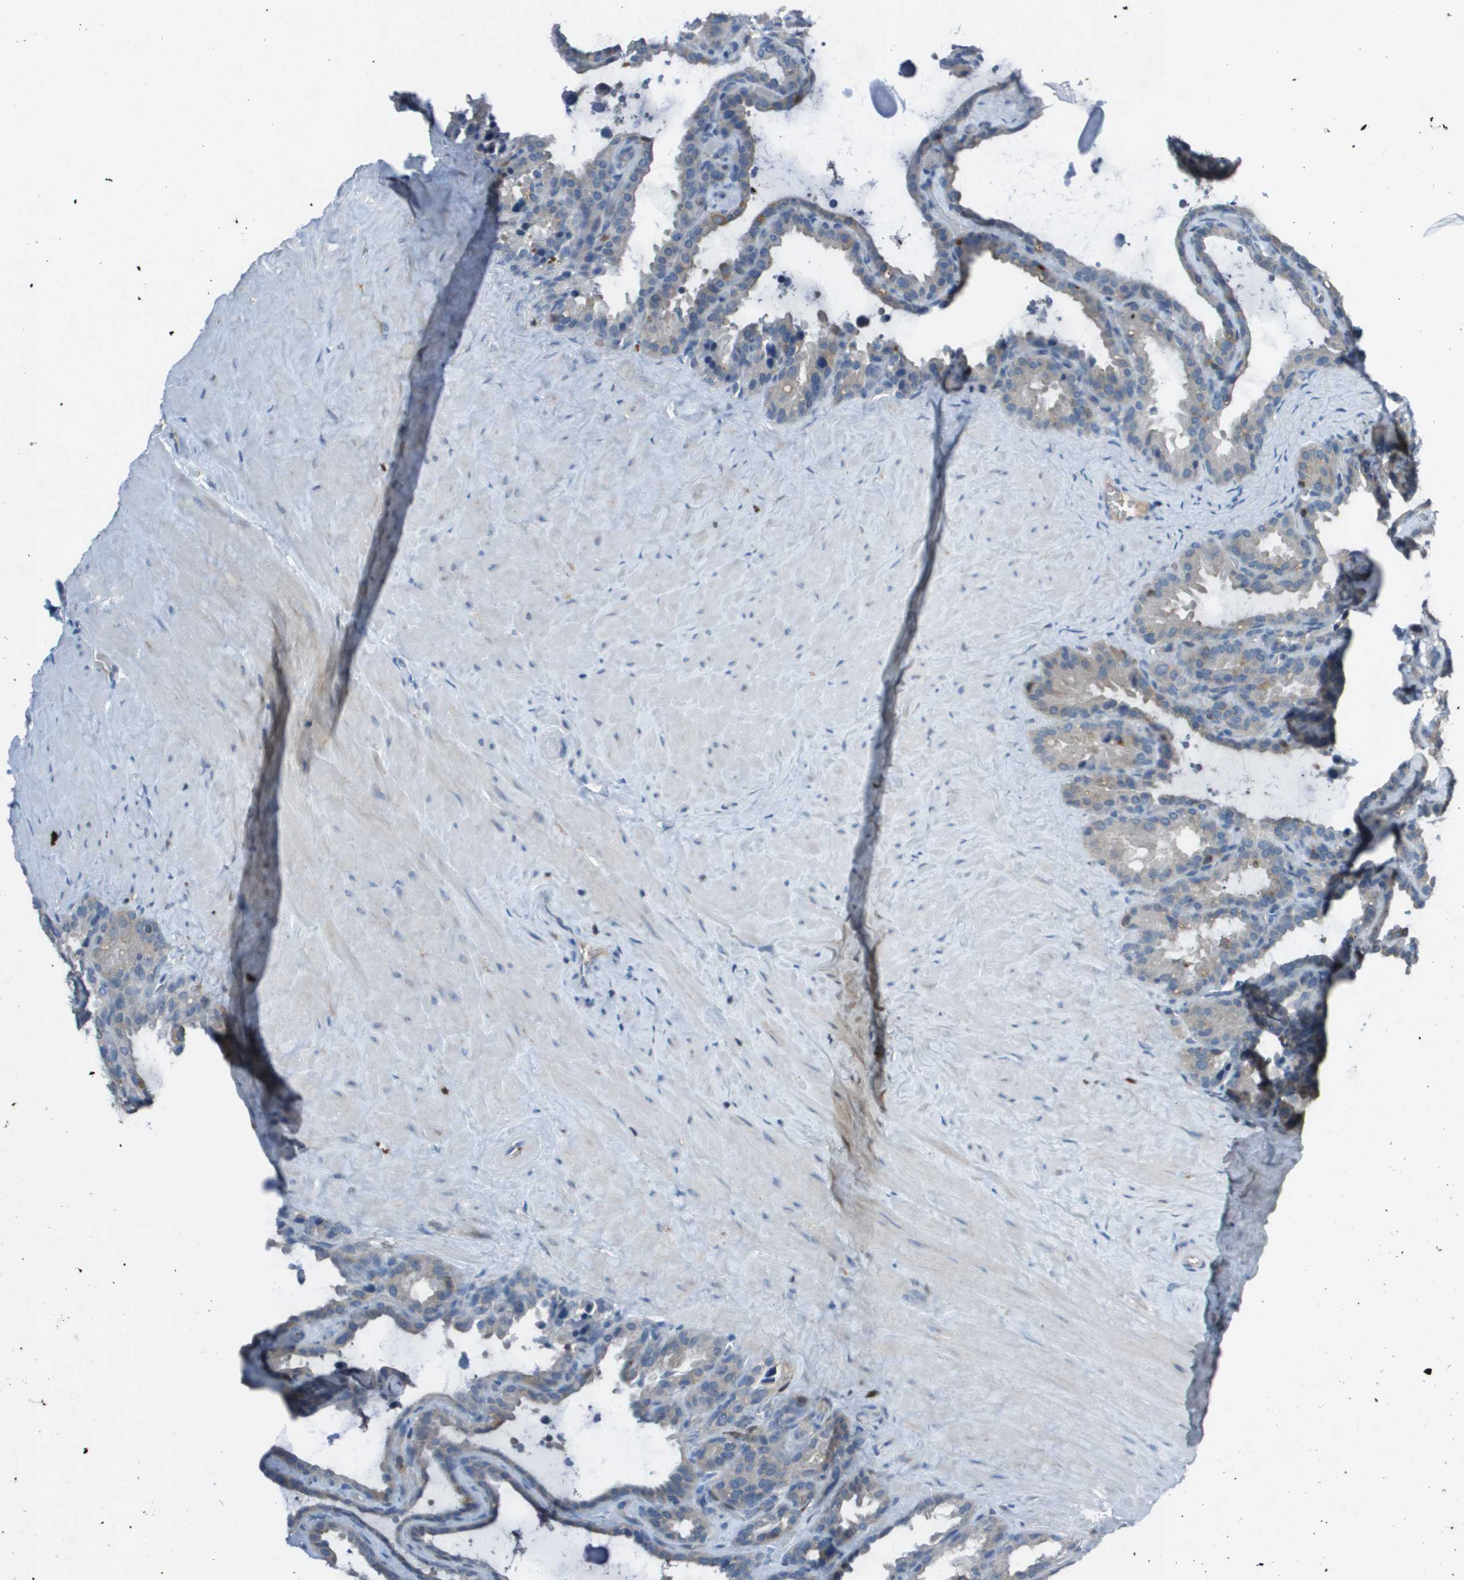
{"staining": {"intensity": "moderate", "quantity": "<25%", "location": "cytoplasmic/membranous"}, "tissue": "seminal vesicle", "cell_type": "Glandular cells", "image_type": "normal", "snomed": [{"axis": "morphology", "description": "Normal tissue, NOS"}, {"axis": "topography", "description": "Seminal veicle"}], "caption": "Immunohistochemistry (IHC) micrograph of benign seminal vesicle: seminal vesicle stained using immunohistochemistry reveals low levels of moderate protein expression localized specifically in the cytoplasmic/membranous of glandular cells, appearing as a cytoplasmic/membranous brown color.", "gene": "CAMK4", "patient": {"sex": "male", "age": 46}}